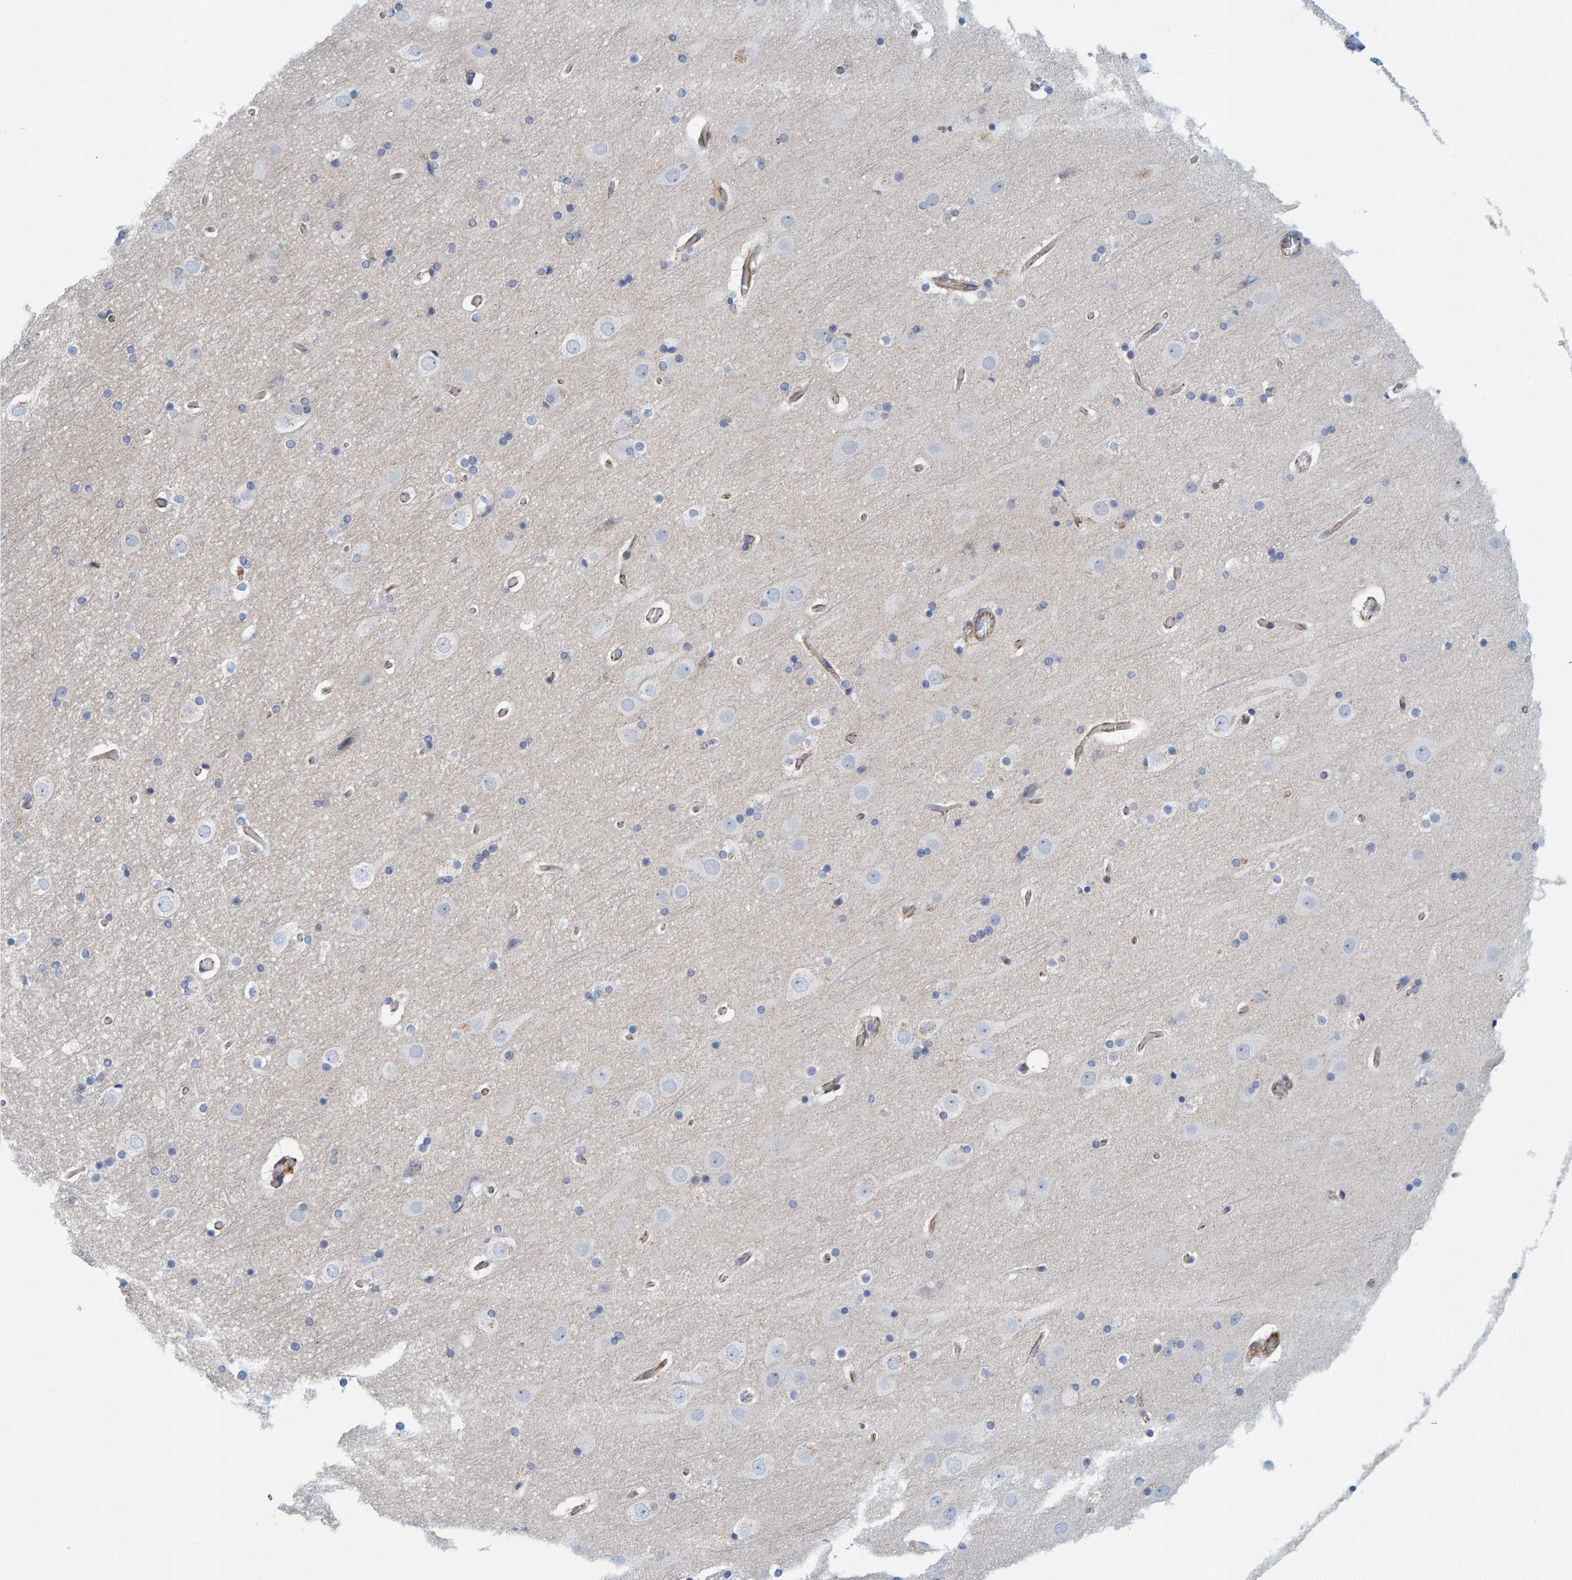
{"staining": {"intensity": "weak", "quantity": ">75%", "location": "cytoplasmic/membranous"}, "tissue": "cerebral cortex", "cell_type": "Endothelial cells", "image_type": "normal", "snomed": [{"axis": "morphology", "description": "Normal tissue, NOS"}, {"axis": "topography", "description": "Cerebral cortex"}], "caption": "Human cerebral cortex stained for a protein (brown) reveals weak cytoplasmic/membranous positive positivity in approximately >75% of endothelial cells.", "gene": "KRBA2", "patient": {"sex": "male", "age": 57}}